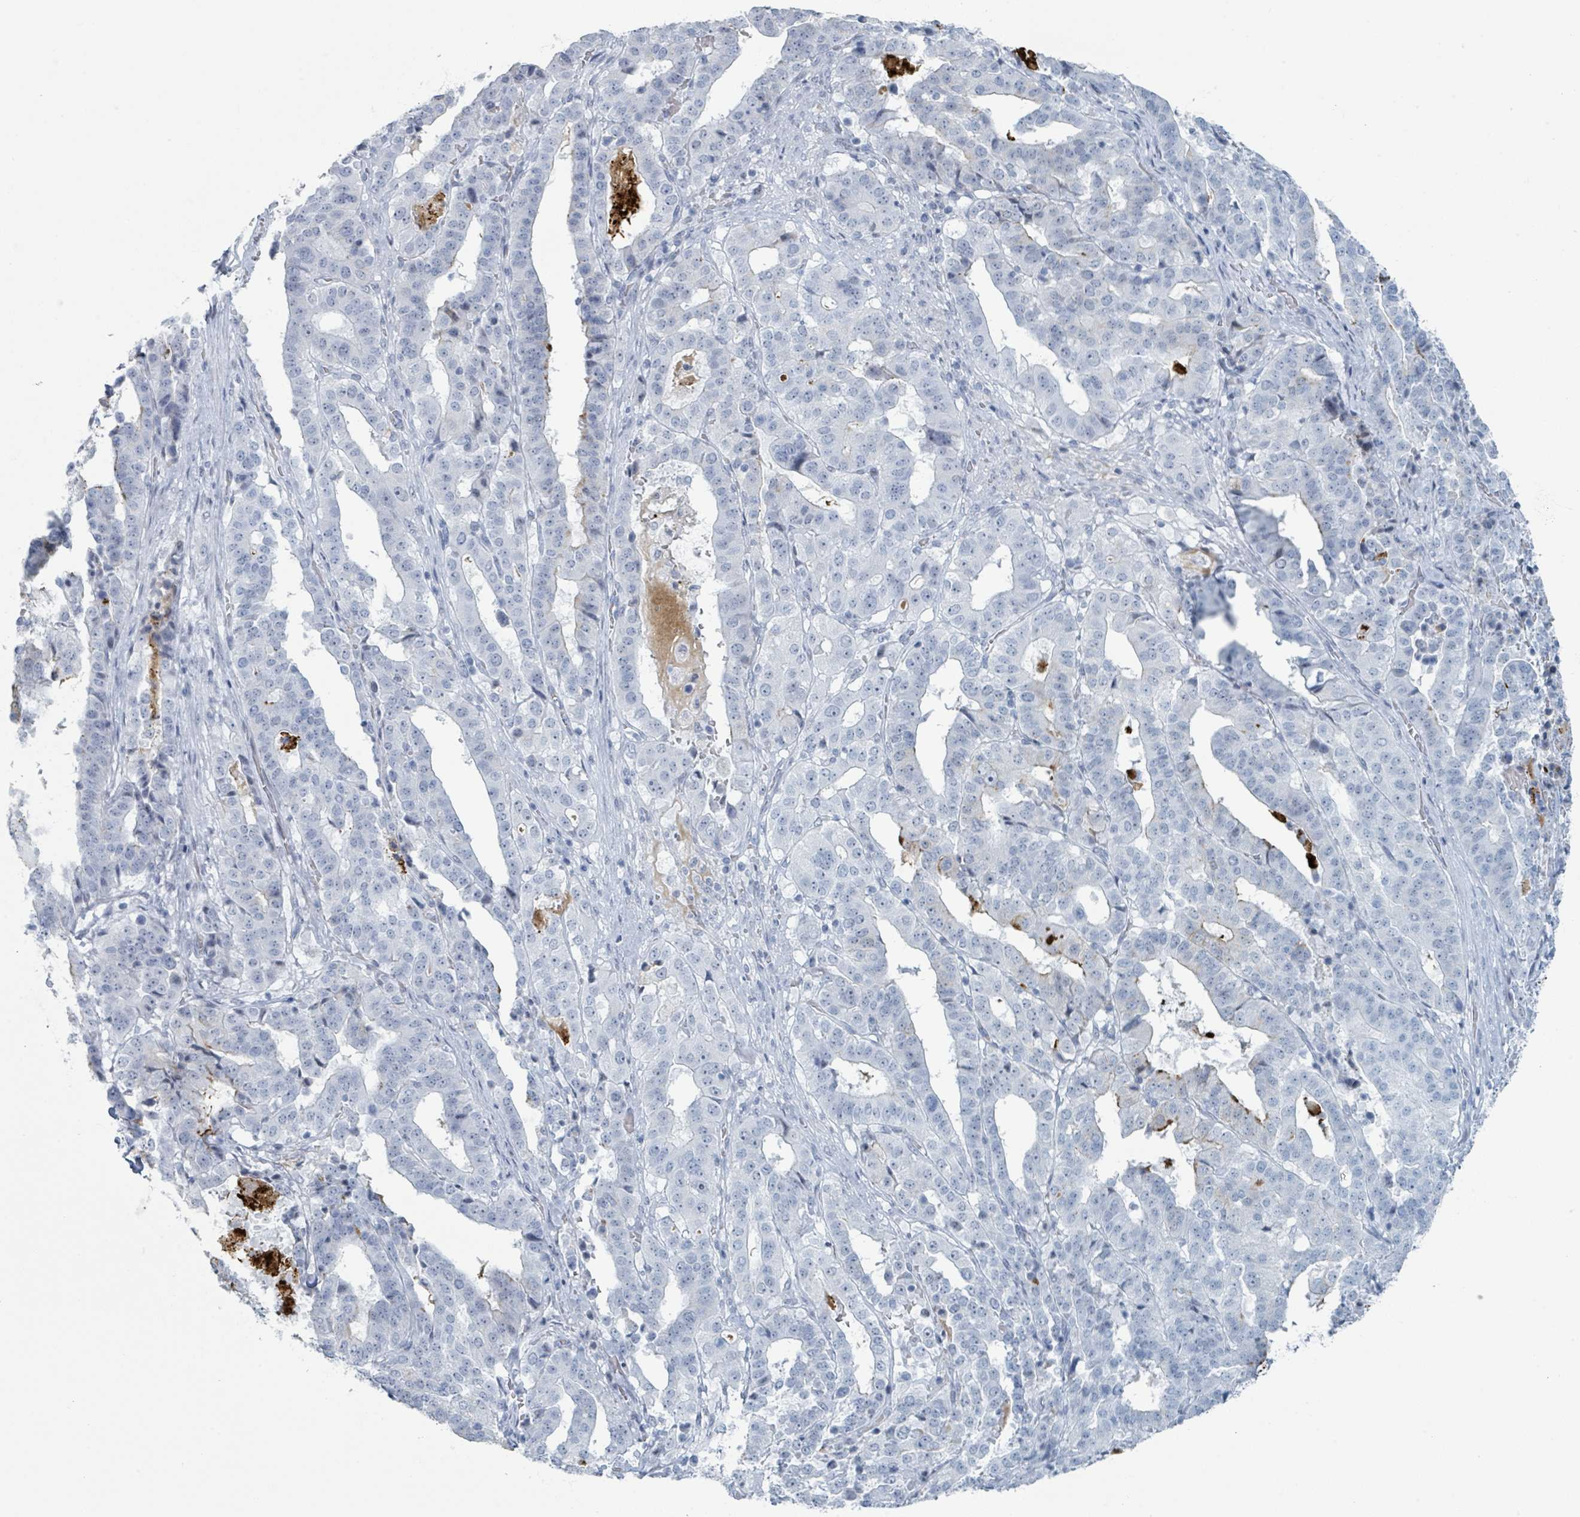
{"staining": {"intensity": "negative", "quantity": "none", "location": "none"}, "tissue": "stomach cancer", "cell_type": "Tumor cells", "image_type": "cancer", "snomed": [{"axis": "morphology", "description": "Adenocarcinoma, NOS"}, {"axis": "topography", "description": "Stomach"}], "caption": "This is an immunohistochemistry micrograph of human adenocarcinoma (stomach). There is no staining in tumor cells.", "gene": "GPR15LG", "patient": {"sex": "male", "age": 48}}